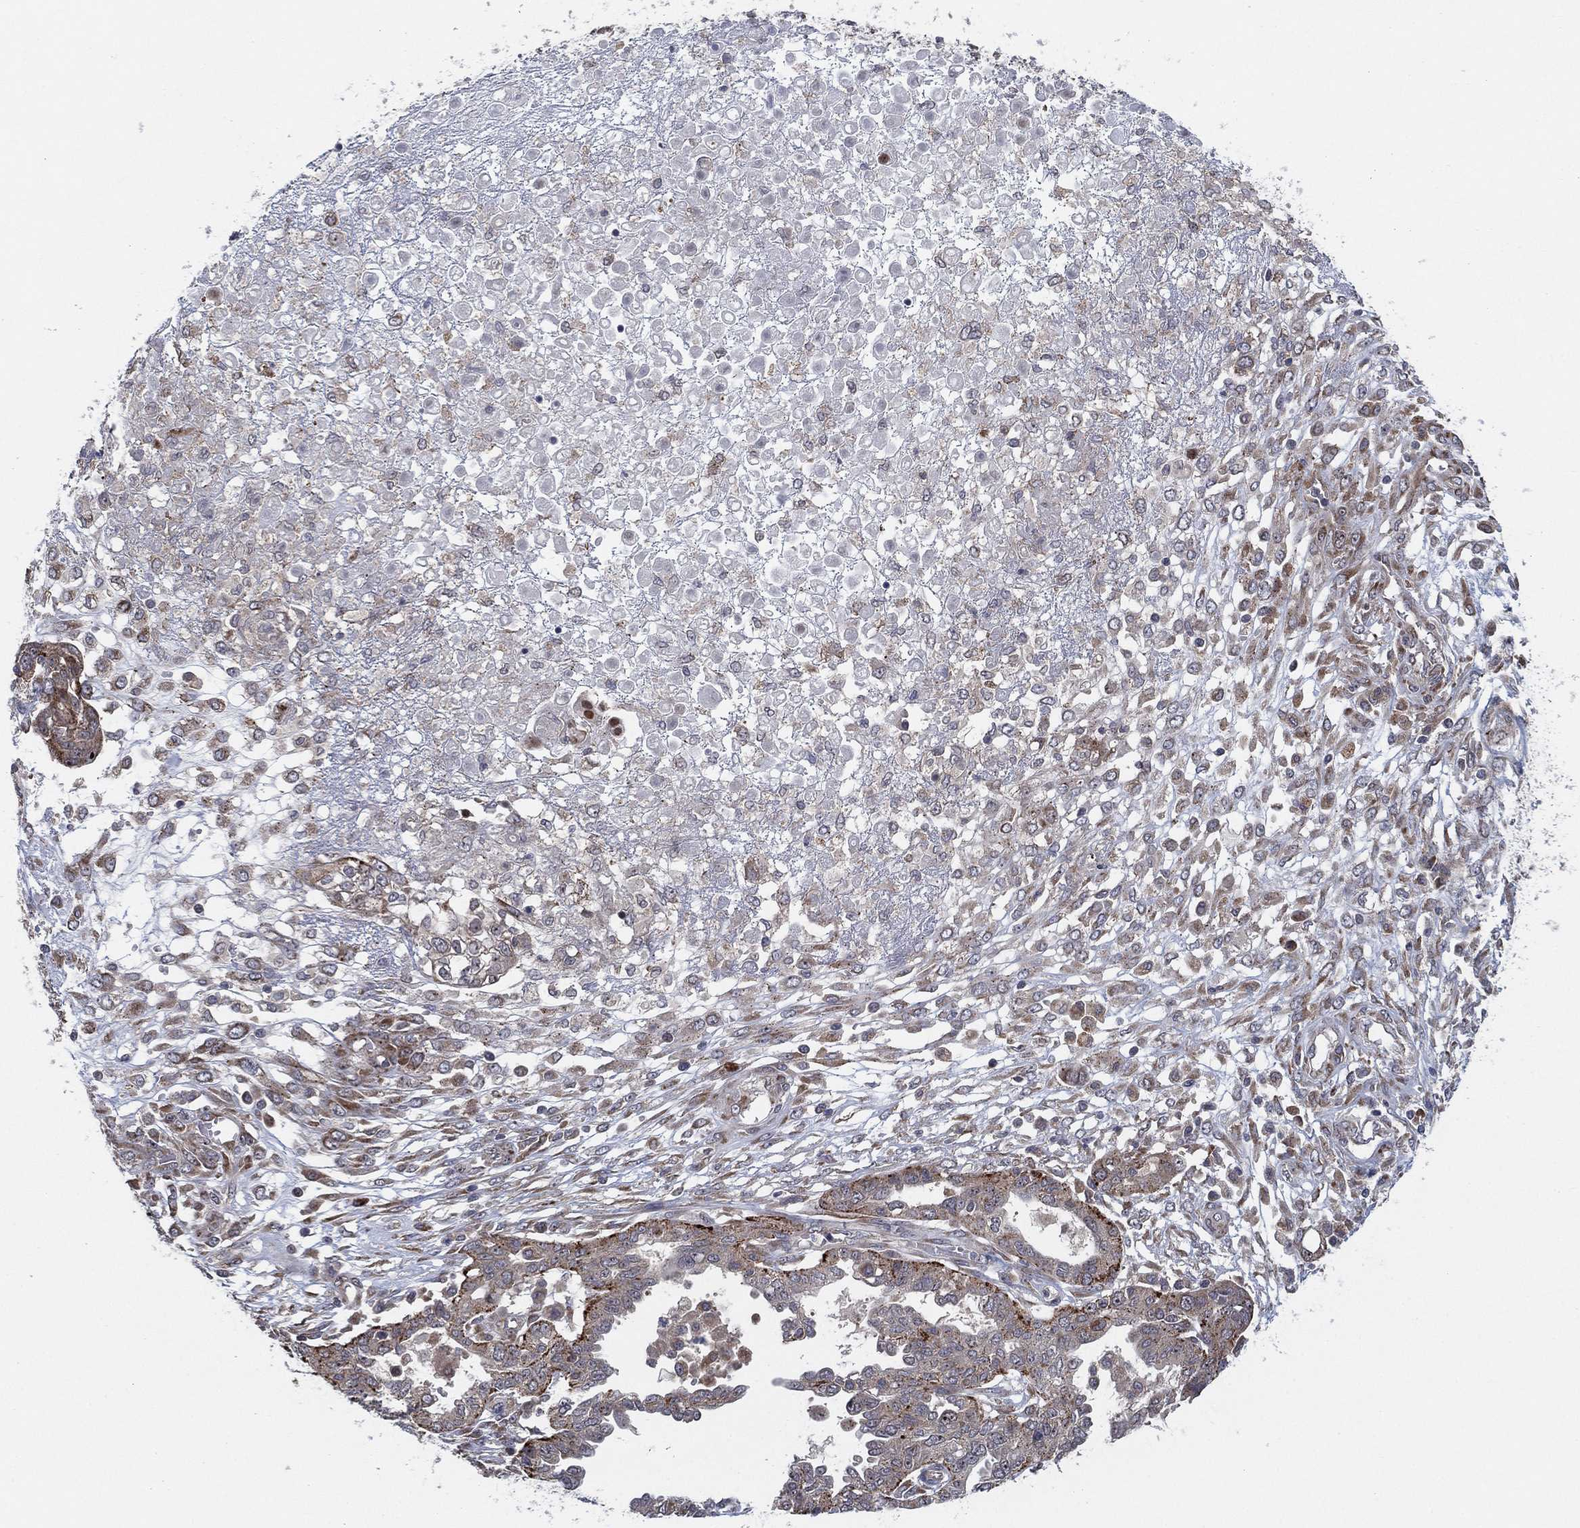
{"staining": {"intensity": "weak", "quantity": "<25%", "location": "cytoplasmic/membranous"}, "tissue": "ovarian cancer", "cell_type": "Tumor cells", "image_type": "cancer", "snomed": [{"axis": "morphology", "description": "Cystadenocarcinoma, serous, NOS"}, {"axis": "topography", "description": "Ovary"}], "caption": "DAB (3,3'-diaminobenzidine) immunohistochemical staining of ovarian serous cystadenocarcinoma exhibits no significant staining in tumor cells. (DAB IHC with hematoxylin counter stain).", "gene": "FAM104A", "patient": {"sex": "female", "age": 67}}